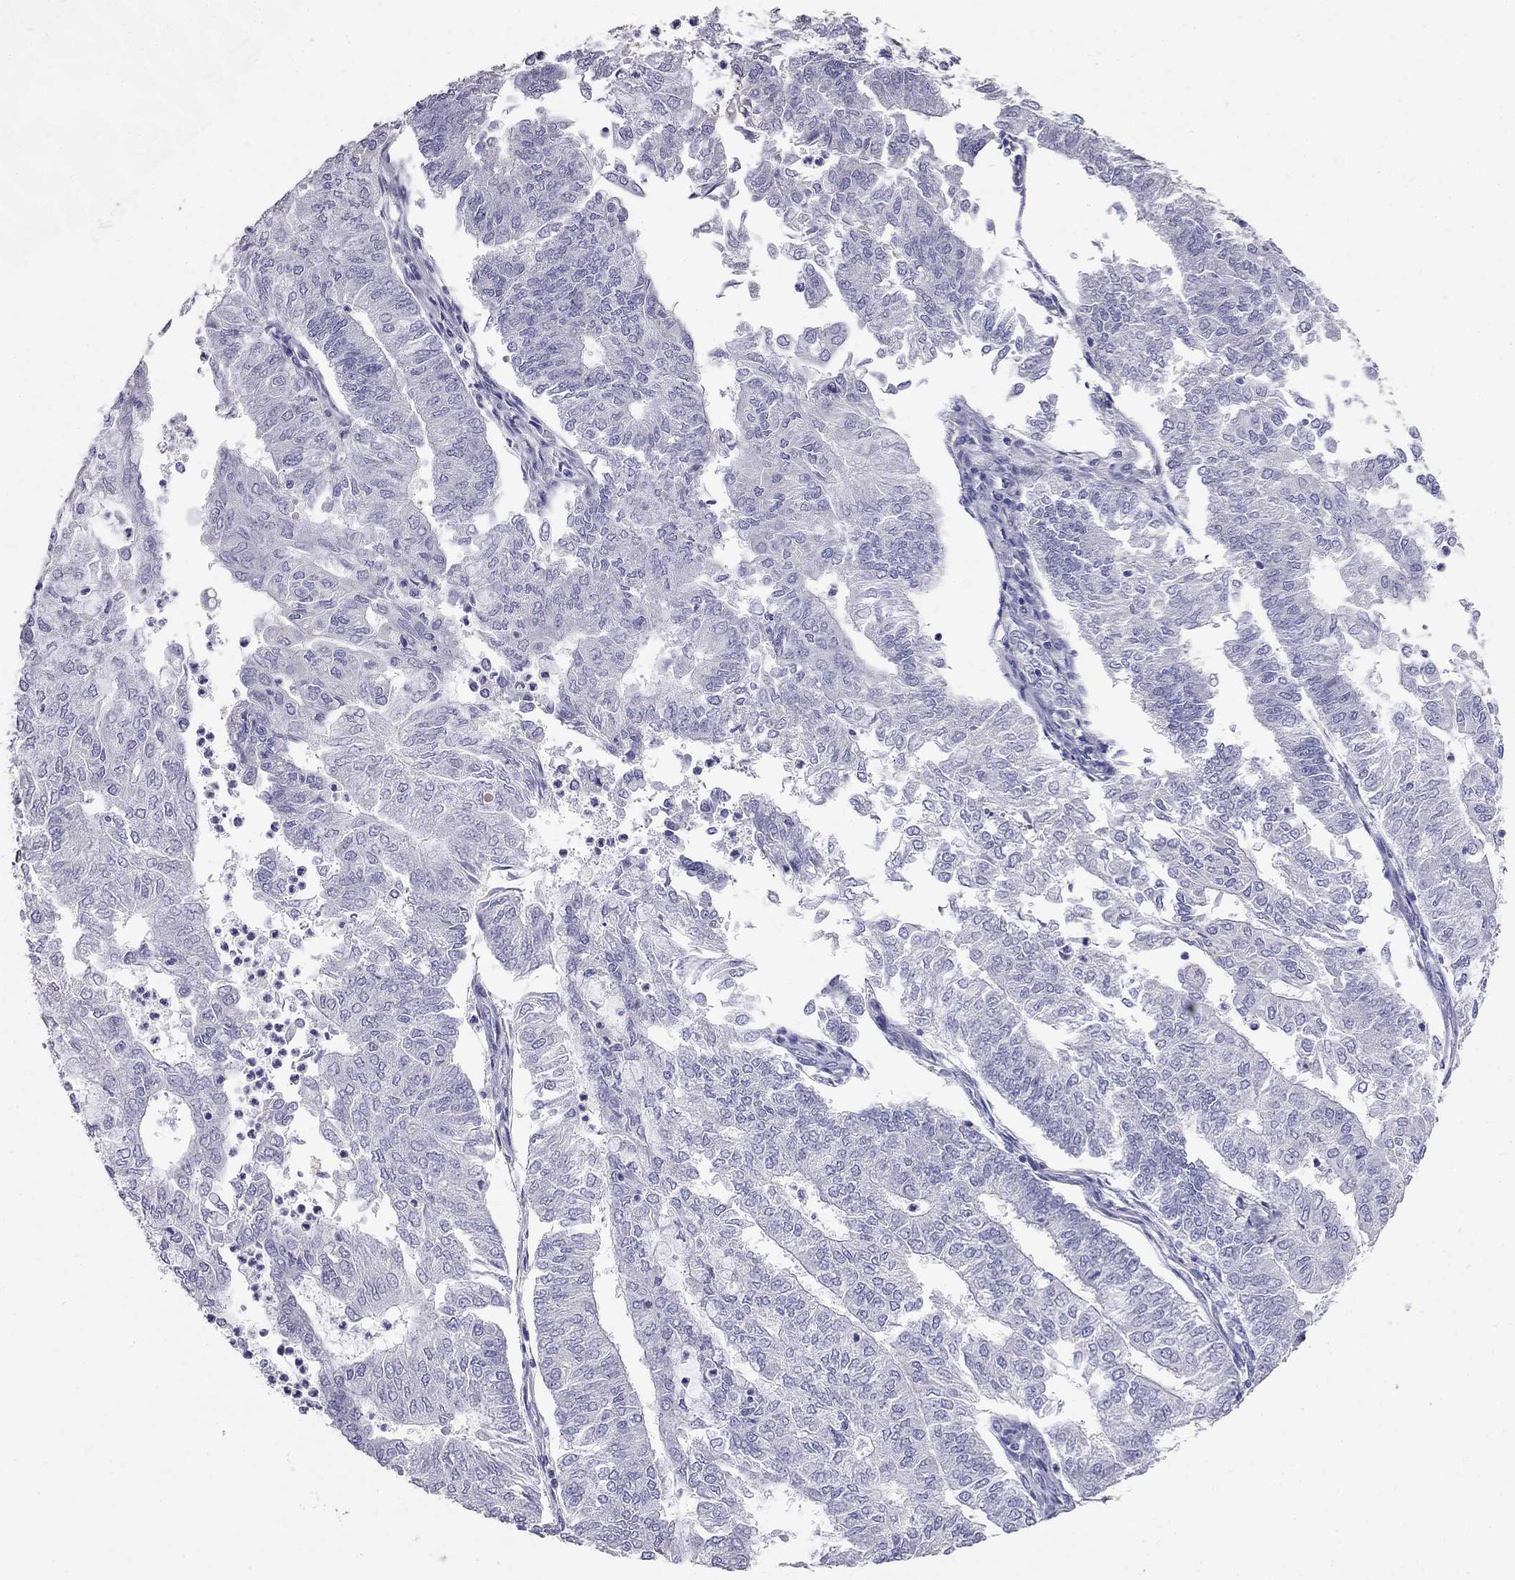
{"staining": {"intensity": "negative", "quantity": "none", "location": "none"}, "tissue": "endometrial cancer", "cell_type": "Tumor cells", "image_type": "cancer", "snomed": [{"axis": "morphology", "description": "Adenocarcinoma, NOS"}, {"axis": "topography", "description": "Endometrium"}], "caption": "A photomicrograph of endometrial cancer (adenocarcinoma) stained for a protein displays no brown staining in tumor cells.", "gene": "LY6H", "patient": {"sex": "female", "age": 59}}